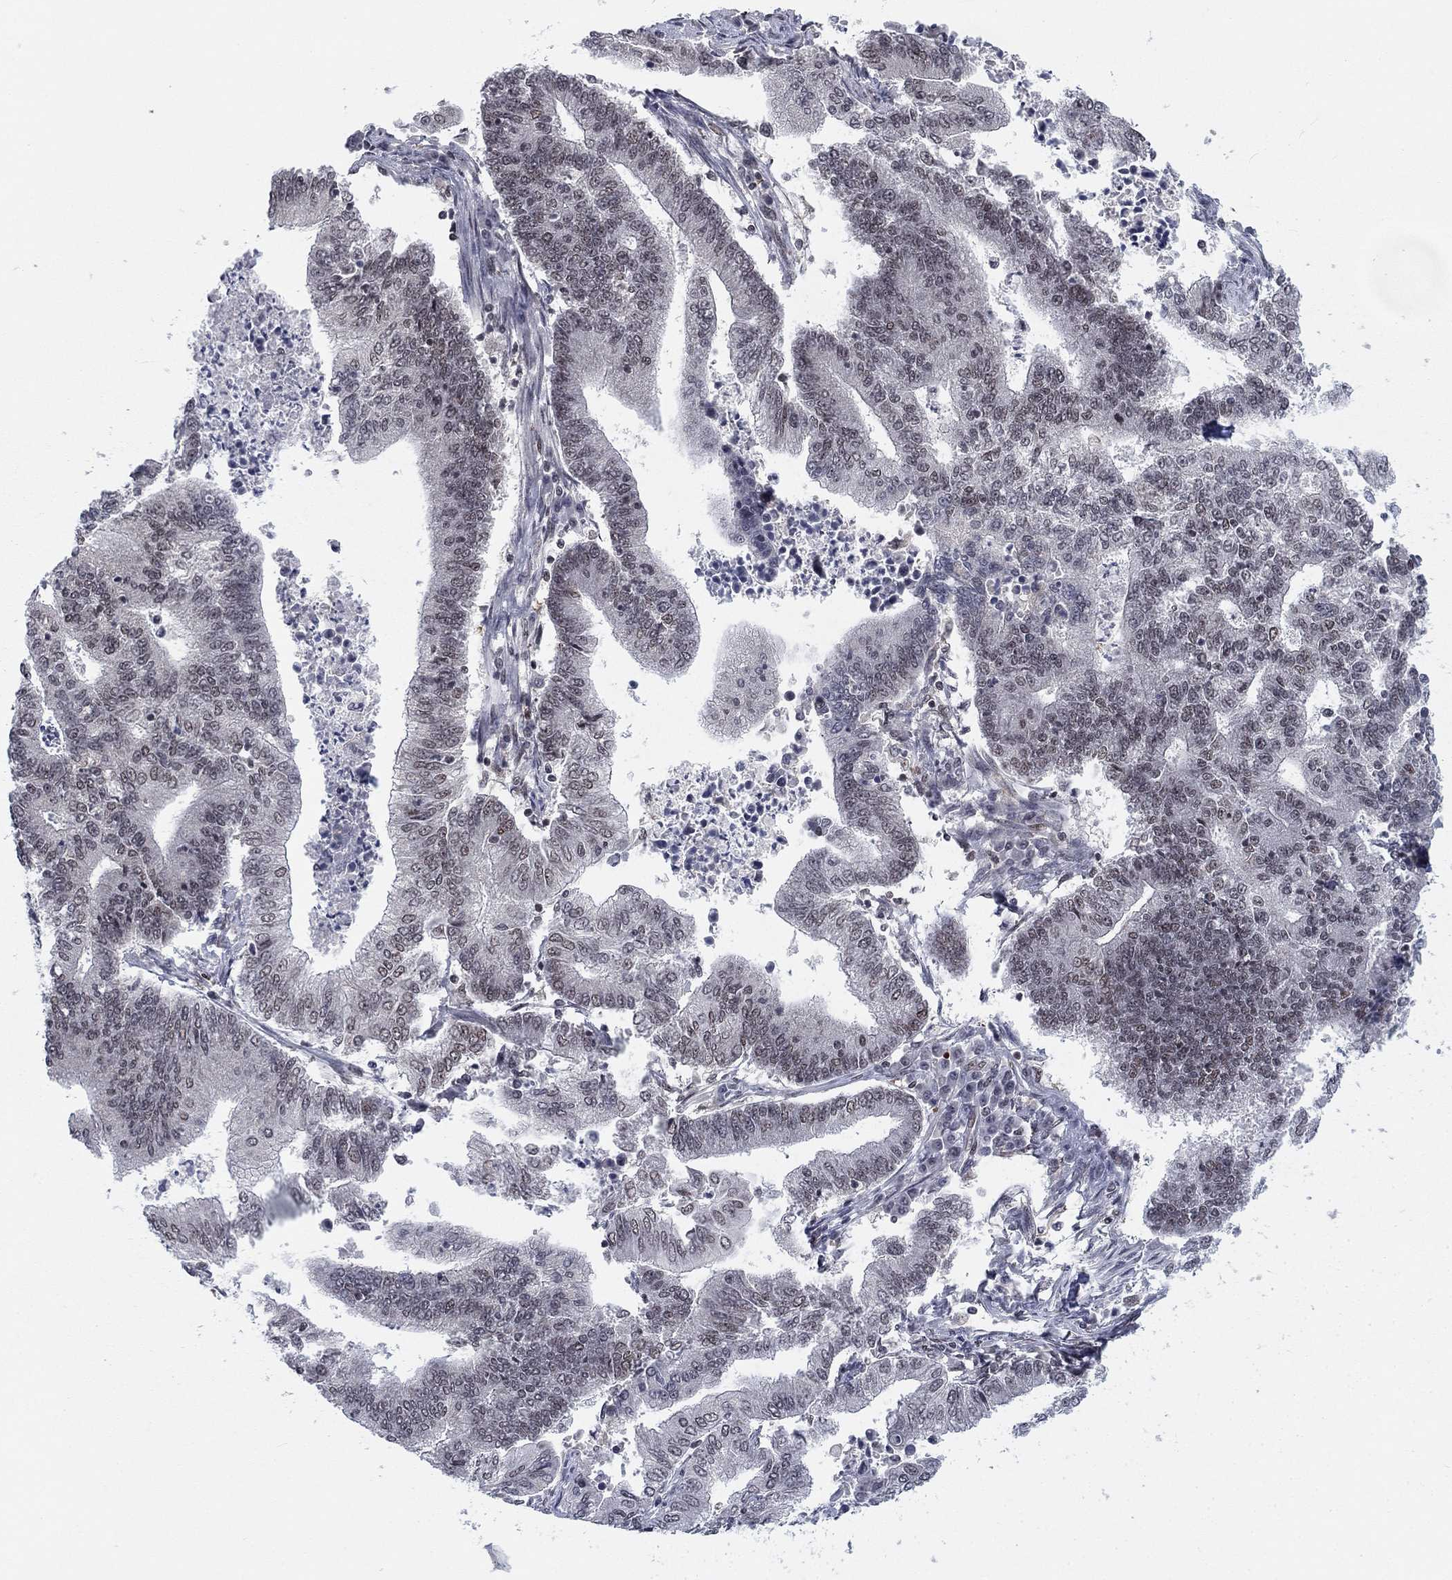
{"staining": {"intensity": "negative", "quantity": "none", "location": "none"}, "tissue": "endometrial cancer", "cell_type": "Tumor cells", "image_type": "cancer", "snomed": [{"axis": "morphology", "description": "Adenocarcinoma, NOS"}, {"axis": "topography", "description": "Uterus"}, {"axis": "topography", "description": "Endometrium"}], "caption": "Endometrial cancer was stained to show a protein in brown. There is no significant positivity in tumor cells.", "gene": "FYTTD1", "patient": {"sex": "female", "age": 54}}